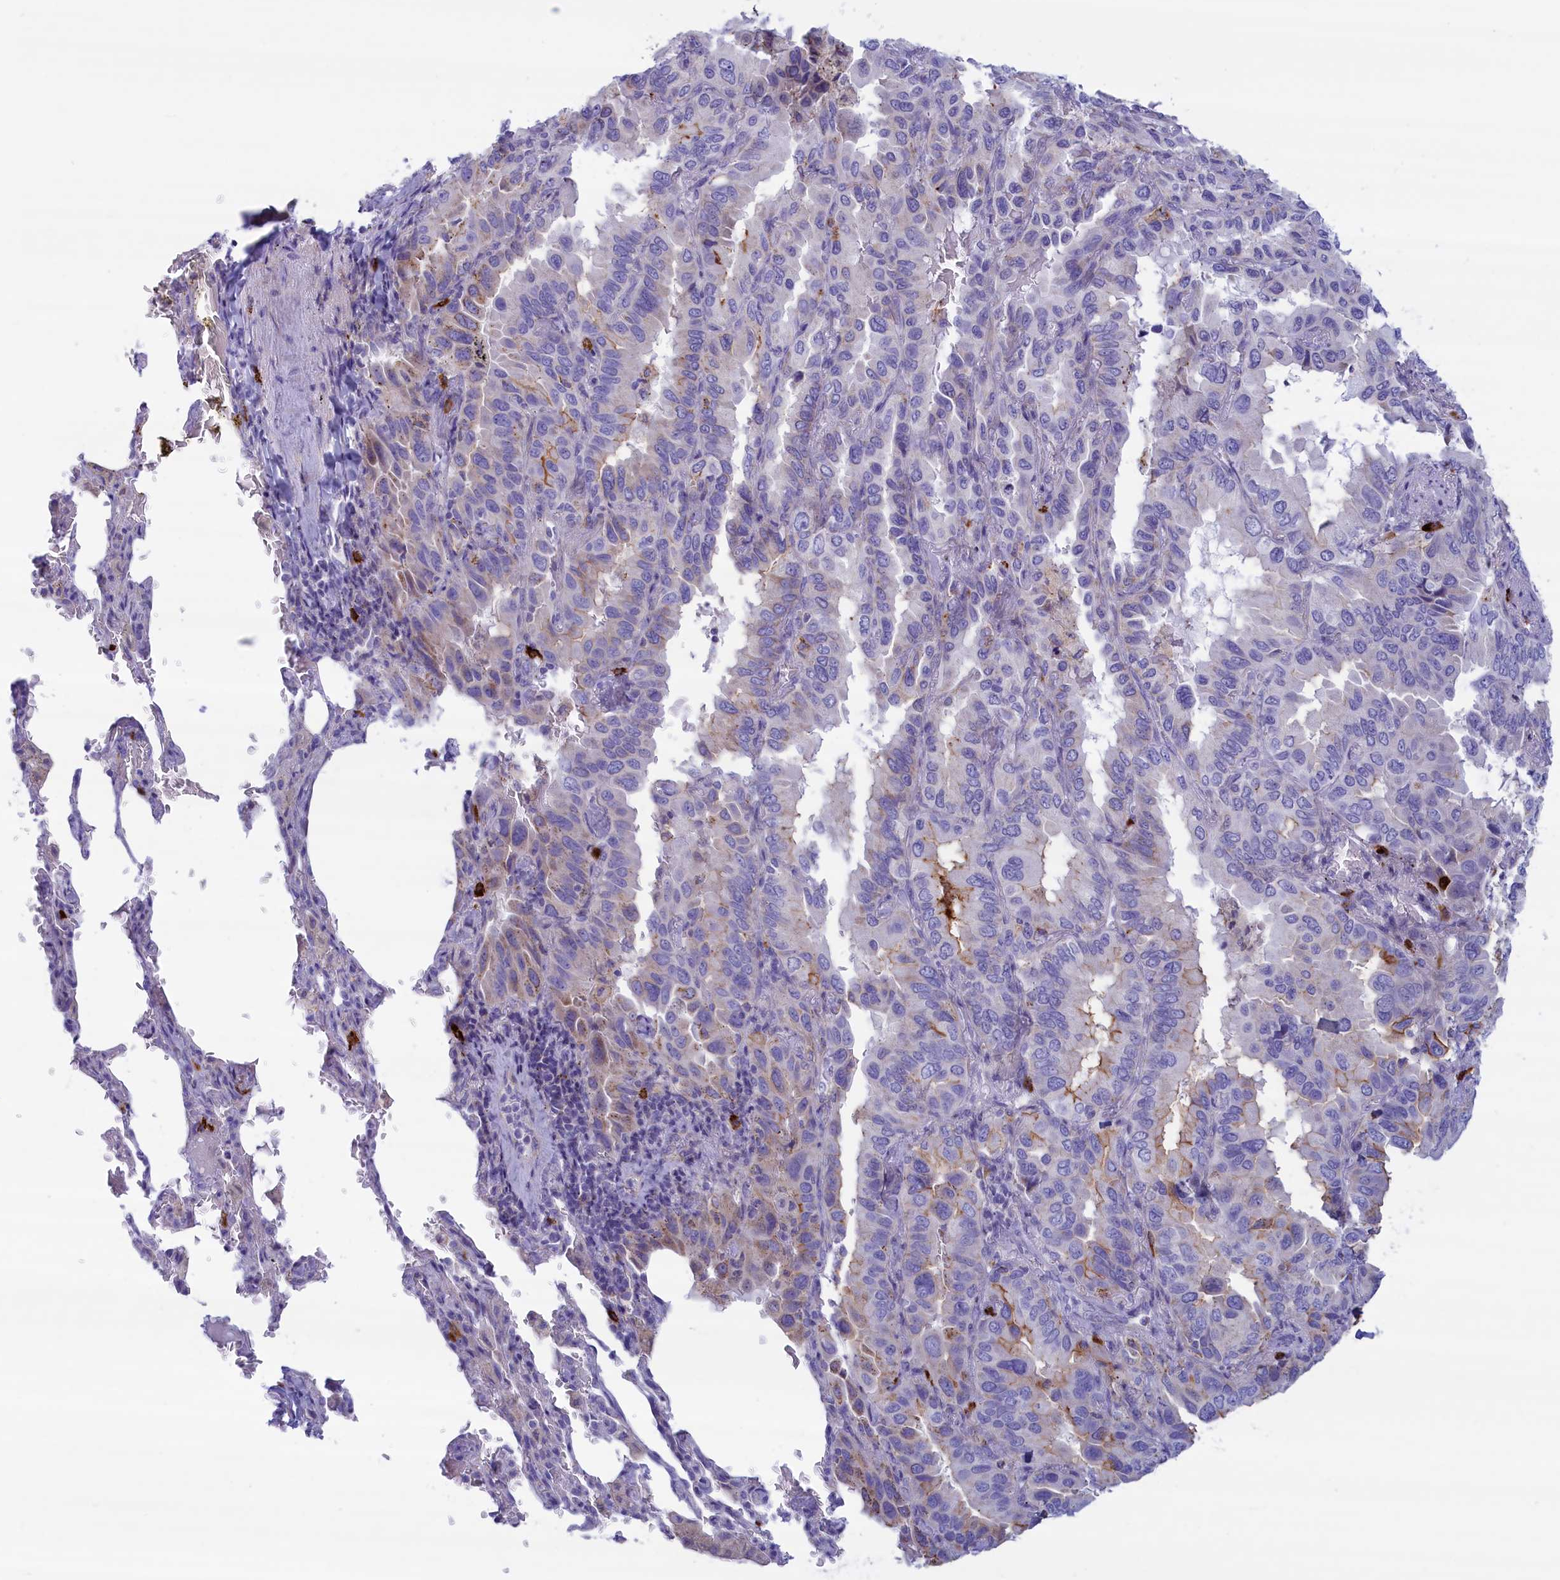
{"staining": {"intensity": "weak", "quantity": "<25%", "location": "cytoplasmic/membranous"}, "tissue": "lung cancer", "cell_type": "Tumor cells", "image_type": "cancer", "snomed": [{"axis": "morphology", "description": "Adenocarcinoma, NOS"}, {"axis": "topography", "description": "Lung"}], "caption": "There is no significant staining in tumor cells of lung cancer.", "gene": "MPV17L2", "patient": {"sex": "male", "age": 64}}